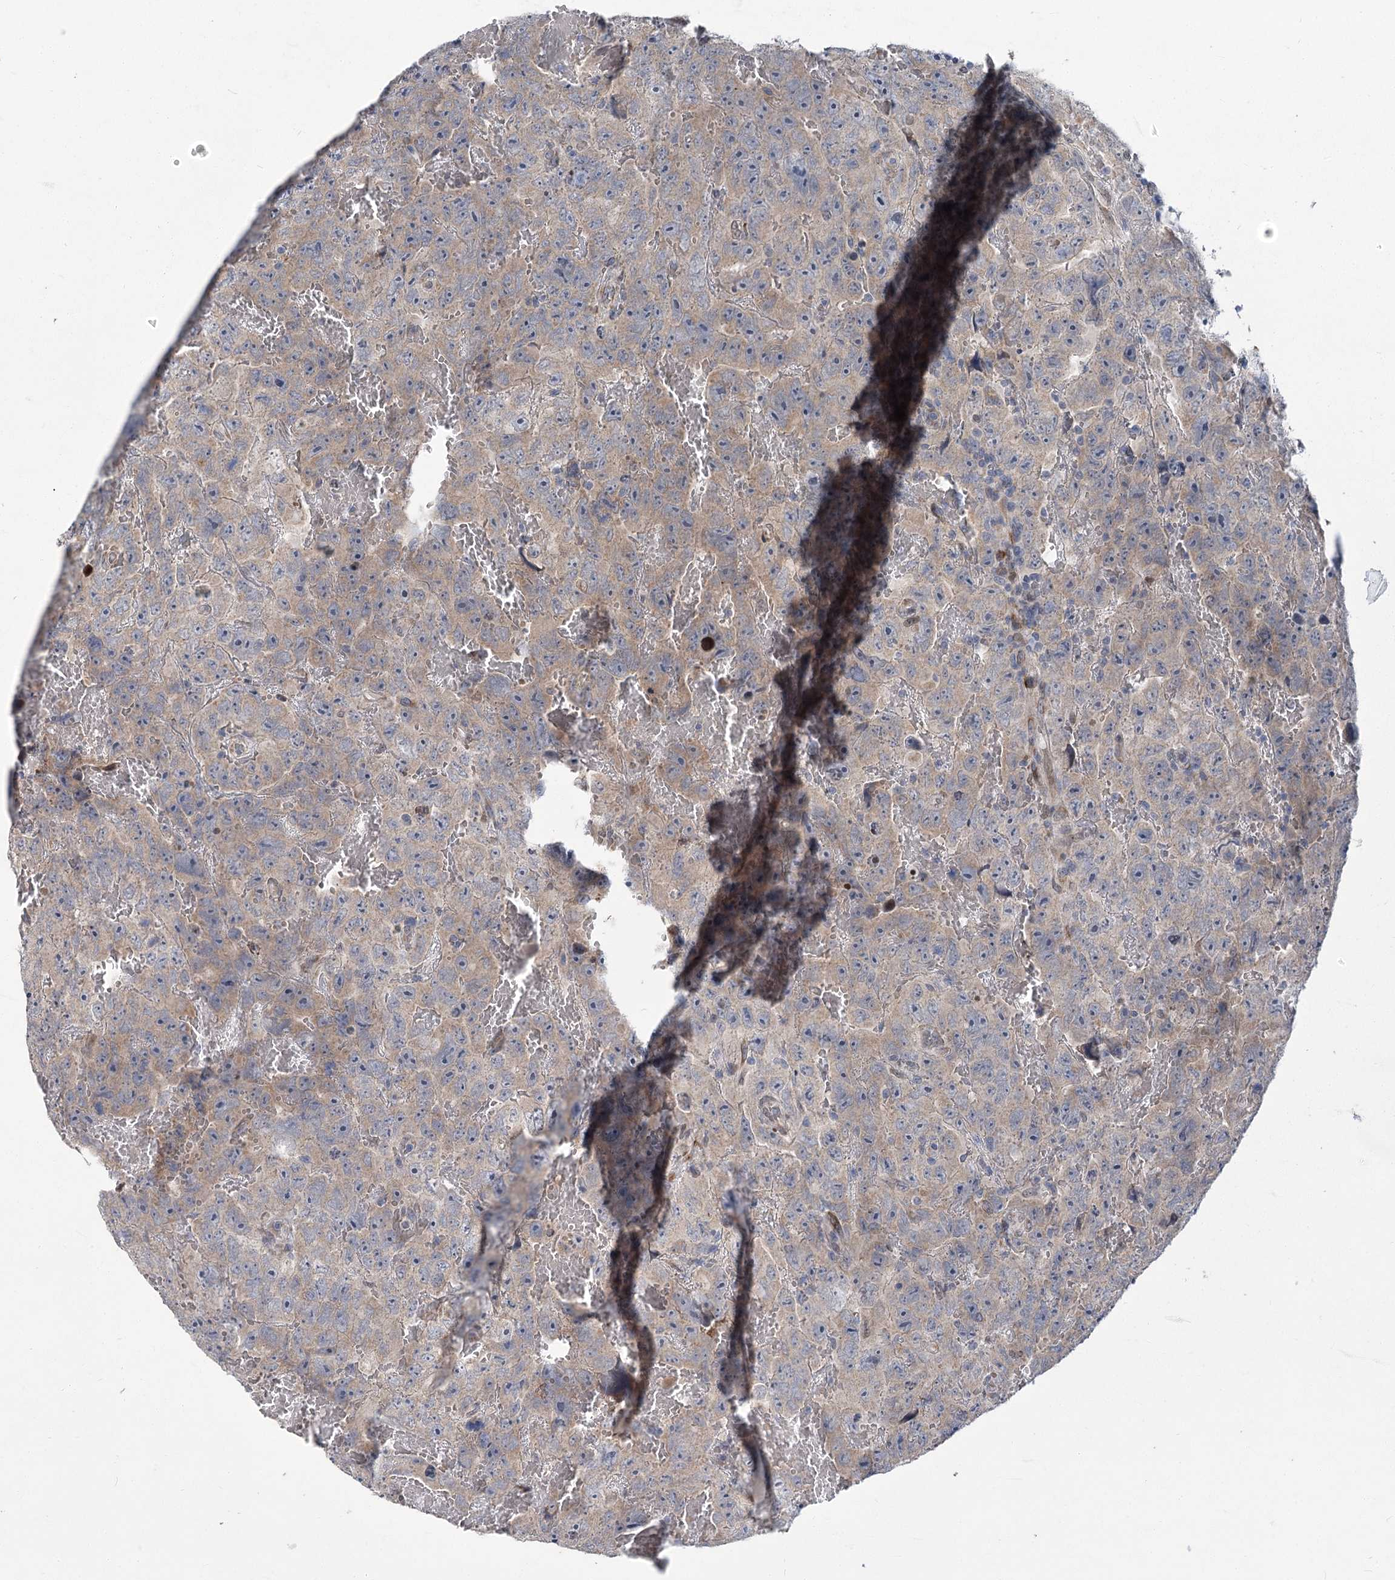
{"staining": {"intensity": "weak", "quantity": ">75%", "location": "cytoplasmic/membranous"}, "tissue": "testis cancer", "cell_type": "Tumor cells", "image_type": "cancer", "snomed": [{"axis": "morphology", "description": "Carcinoma, Embryonal, NOS"}, {"axis": "topography", "description": "Testis"}], "caption": "Tumor cells exhibit low levels of weak cytoplasmic/membranous staining in approximately >75% of cells in human testis cancer (embryonal carcinoma).", "gene": "GCNT4", "patient": {"sex": "male", "age": 45}}